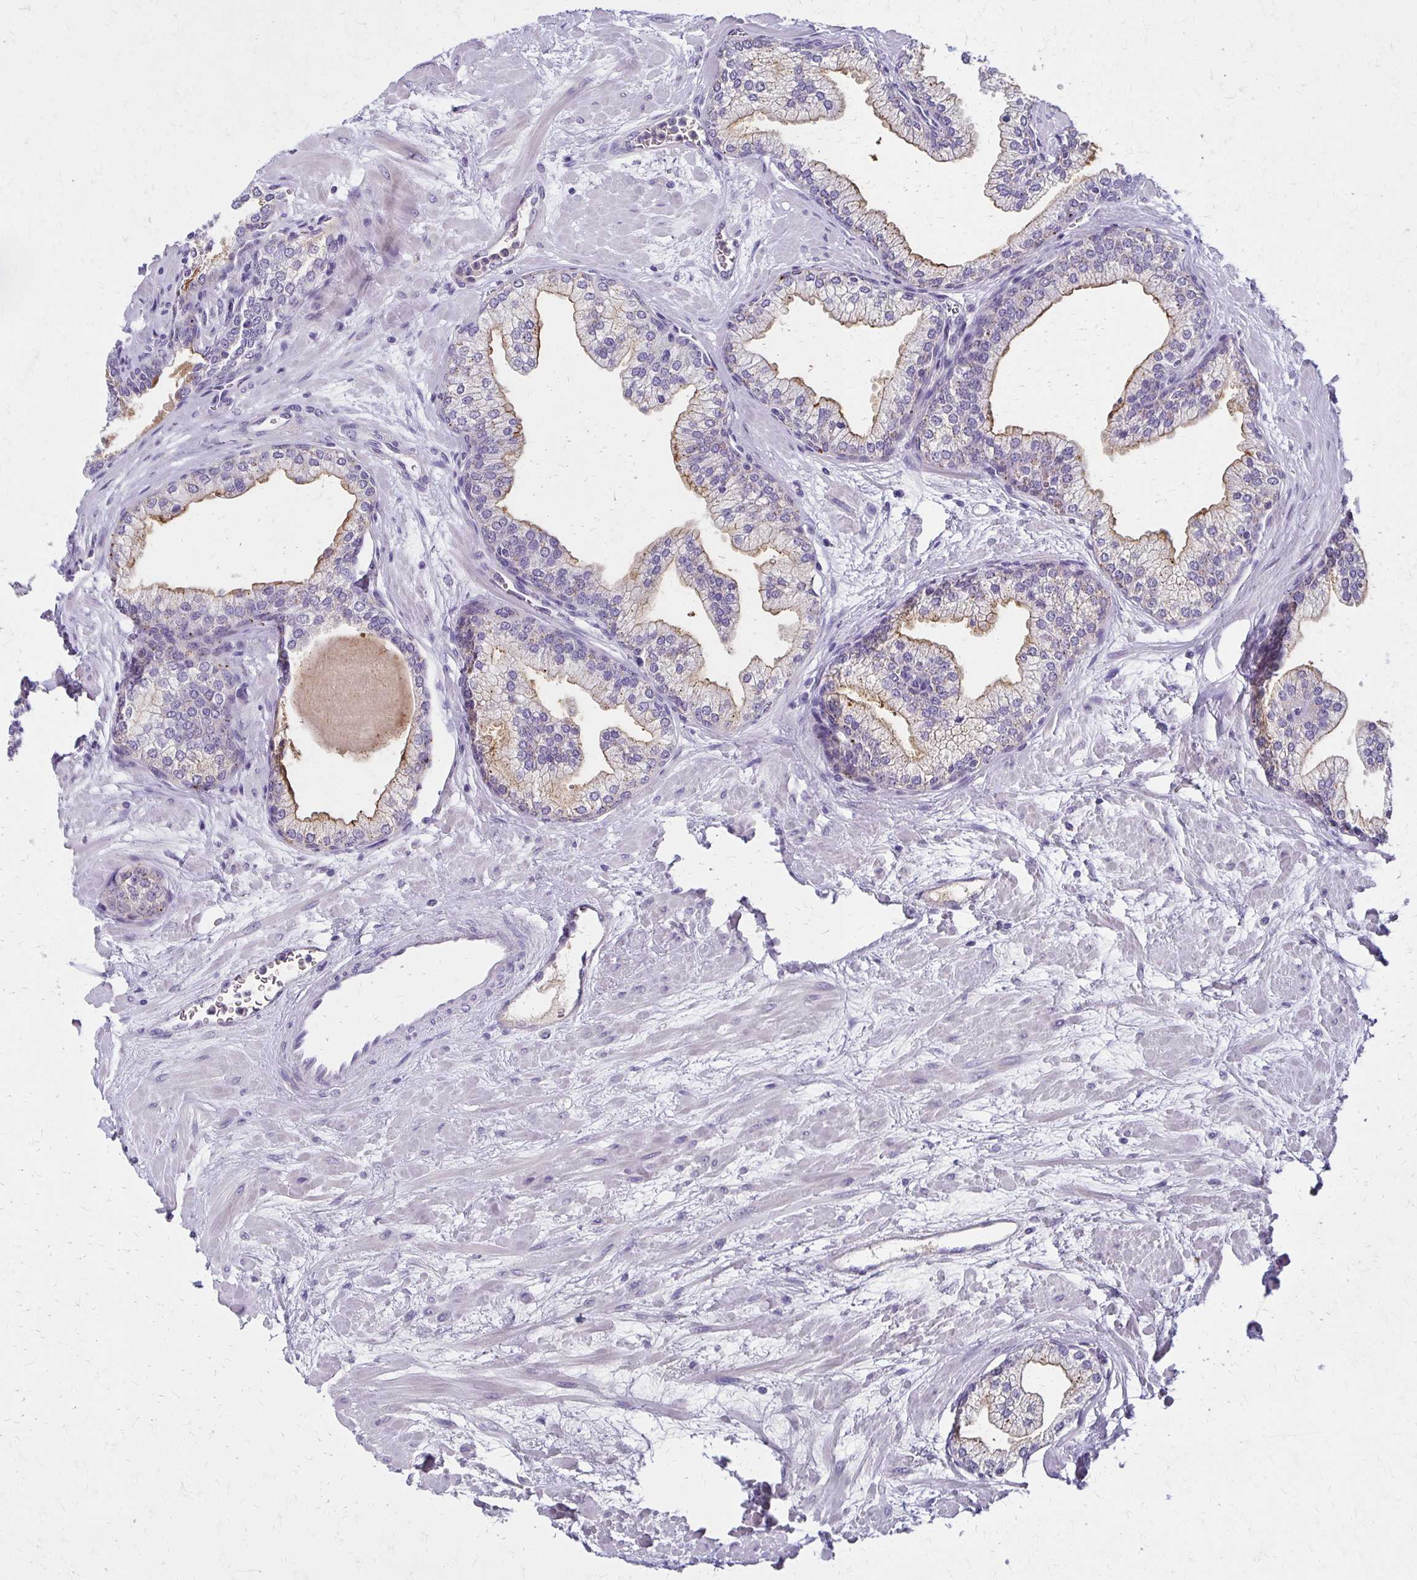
{"staining": {"intensity": "moderate", "quantity": "<25%", "location": "cytoplasmic/membranous"}, "tissue": "prostate", "cell_type": "Glandular cells", "image_type": "normal", "snomed": [{"axis": "morphology", "description": "Normal tissue, NOS"}, {"axis": "topography", "description": "Prostate"}, {"axis": "topography", "description": "Peripheral nerve tissue"}], "caption": "An IHC photomicrograph of normal tissue is shown. Protein staining in brown labels moderate cytoplasmic/membranous positivity in prostate within glandular cells. The staining is performed using DAB brown chromogen to label protein expression. The nuclei are counter-stained blue using hematoxylin.", "gene": "BBS12", "patient": {"sex": "male", "age": 61}}